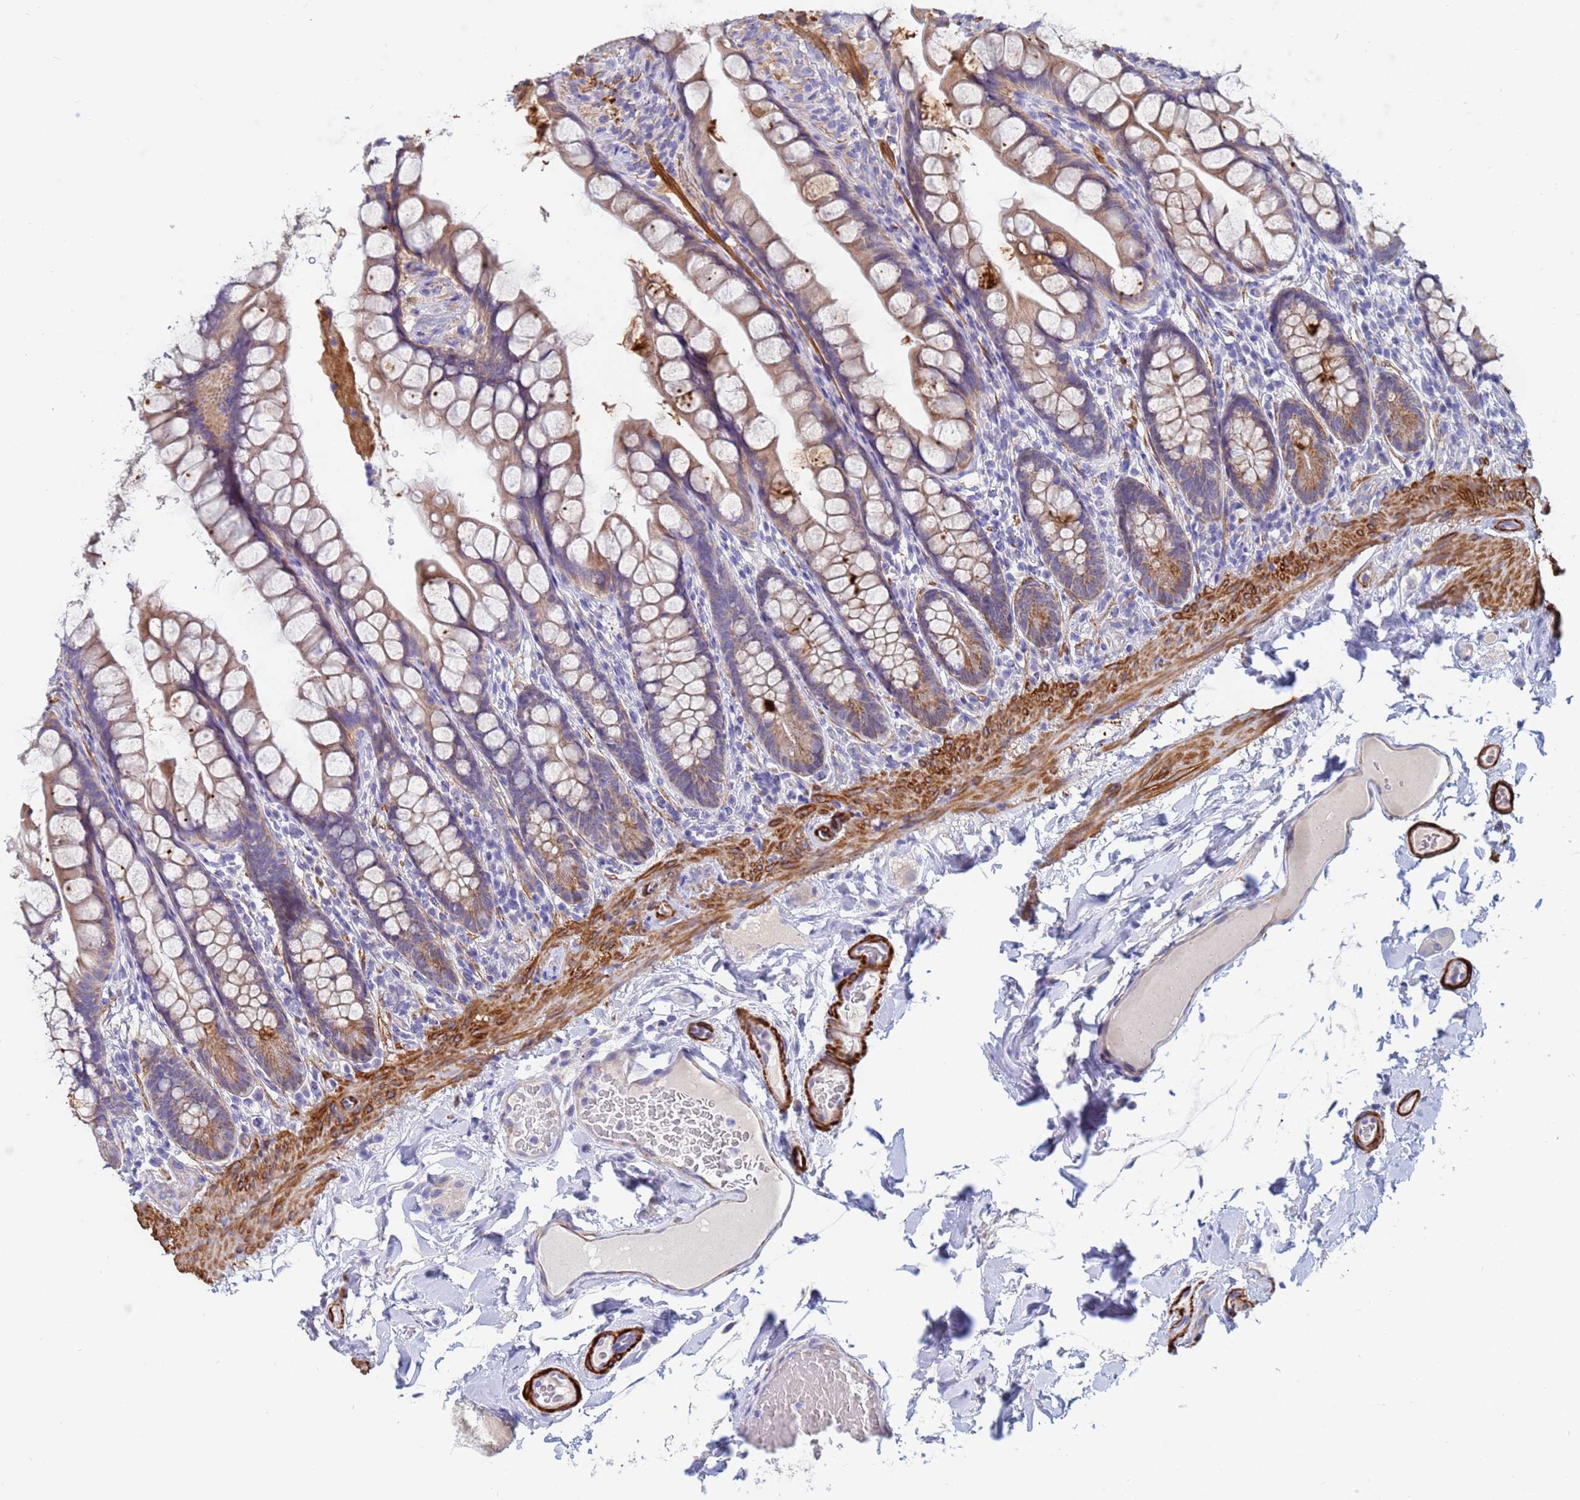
{"staining": {"intensity": "moderate", "quantity": ">75%", "location": "cytoplasmic/membranous"}, "tissue": "small intestine", "cell_type": "Glandular cells", "image_type": "normal", "snomed": [{"axis": "morphology", "description": "Normal tissue, NOS"}, {"axis": "topography", "description": "Small intestine"}], "caption": "The histopathology image shows immunohistochemical staining of normal small intestine. There is moderate cytoplasmic/membranous staining is identified in approximately >75% of glandular cells.", "gene": "SDR39U1", "patient": {"sex": "male", "age": 70}}